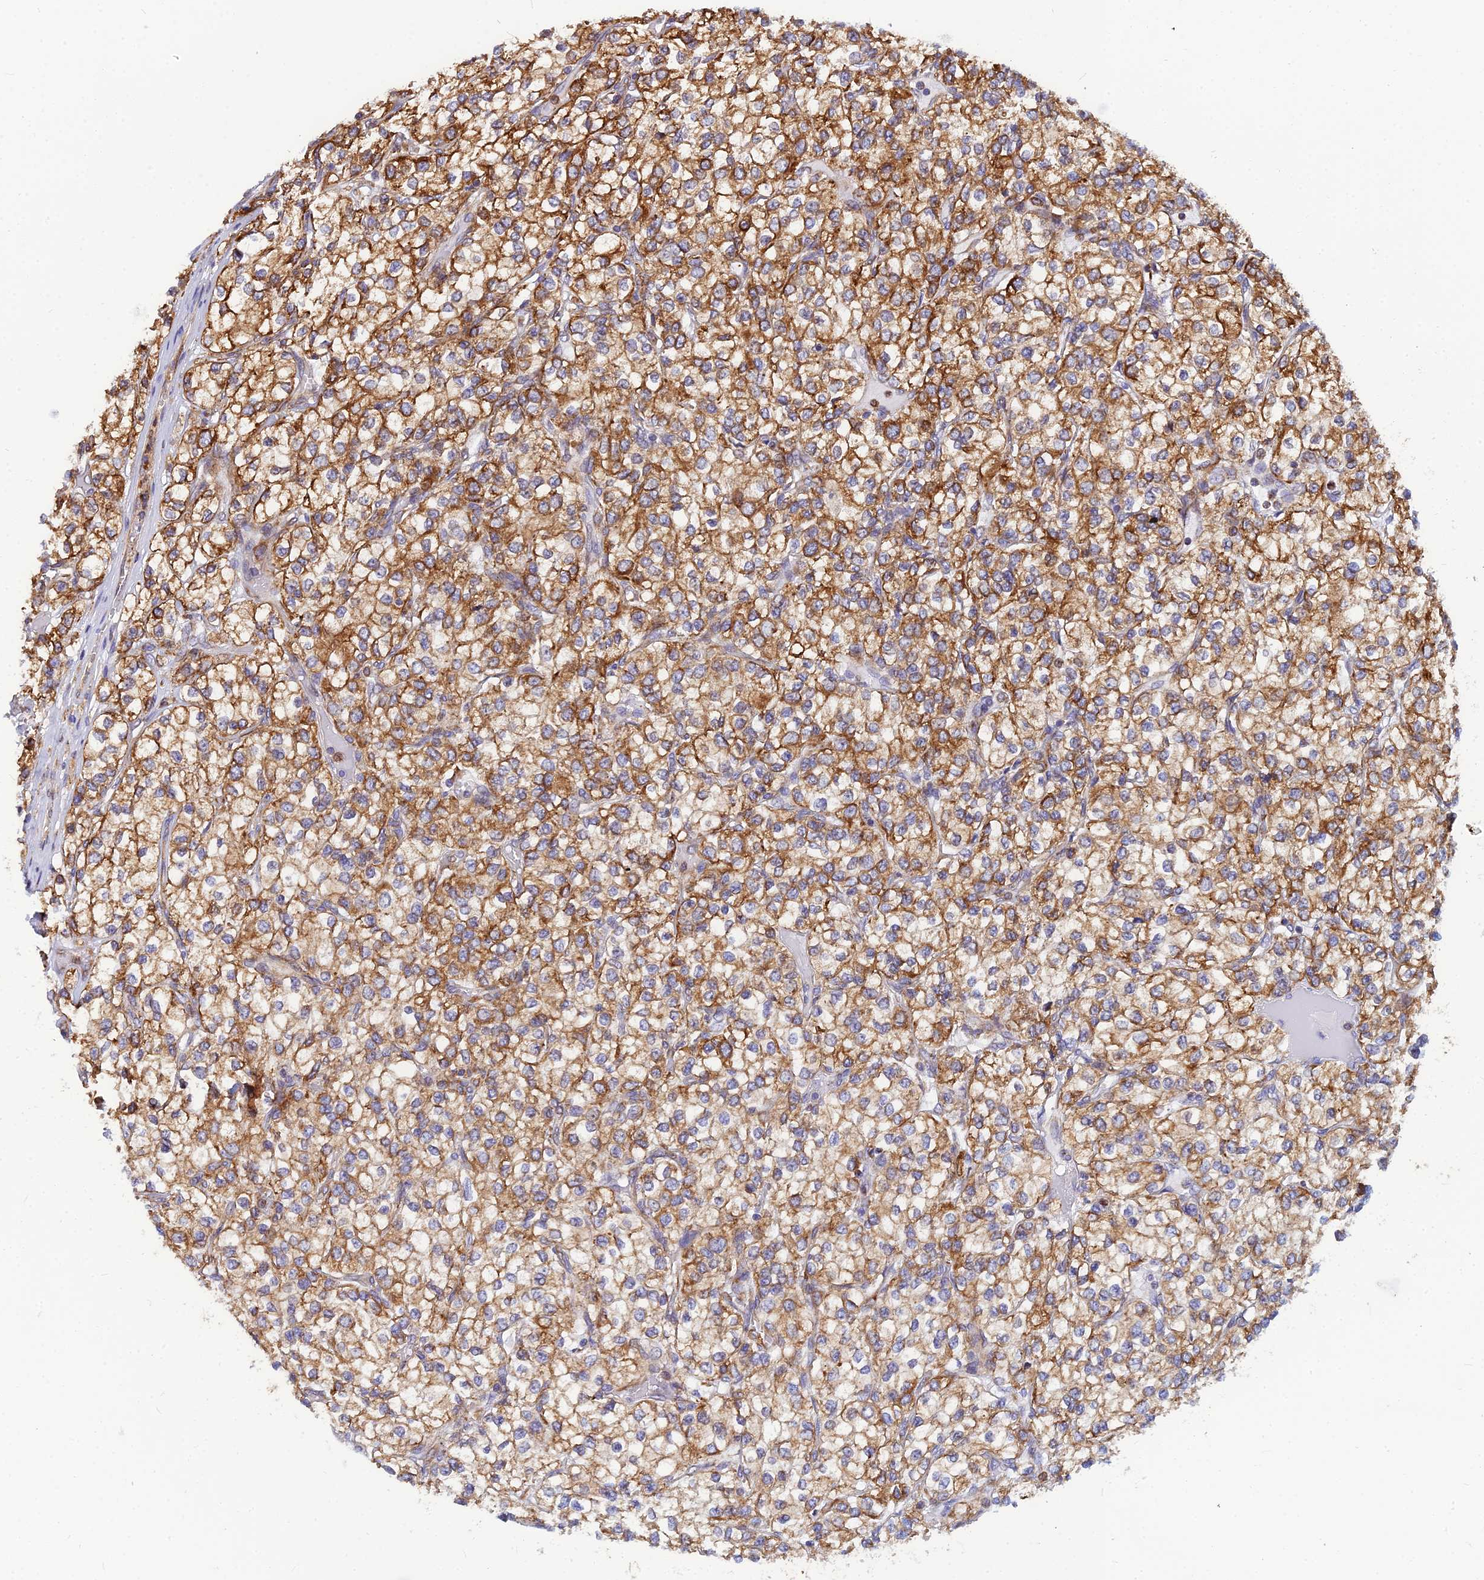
{"staining": {"intensity": "moderate", "quantity": ">75%", "location": "cytoplasmic/membranous"}, "tissue": "renal cancer", "cell_type": "Tumor cells", "image_type": "cancer", "snomed": [{"axis": "morphology", "description": "Adenocarcinoma, NOS"}, {"axis": "topography", "description": "Kidney"}], "caption": "Immunohistochemical staining of renal cancer displays moderate cytoplasmic/membranous protein expression in about >75% of tumor cells.", "gene": "CCT6B", "patient": {"sex": "male", "age": 80}}